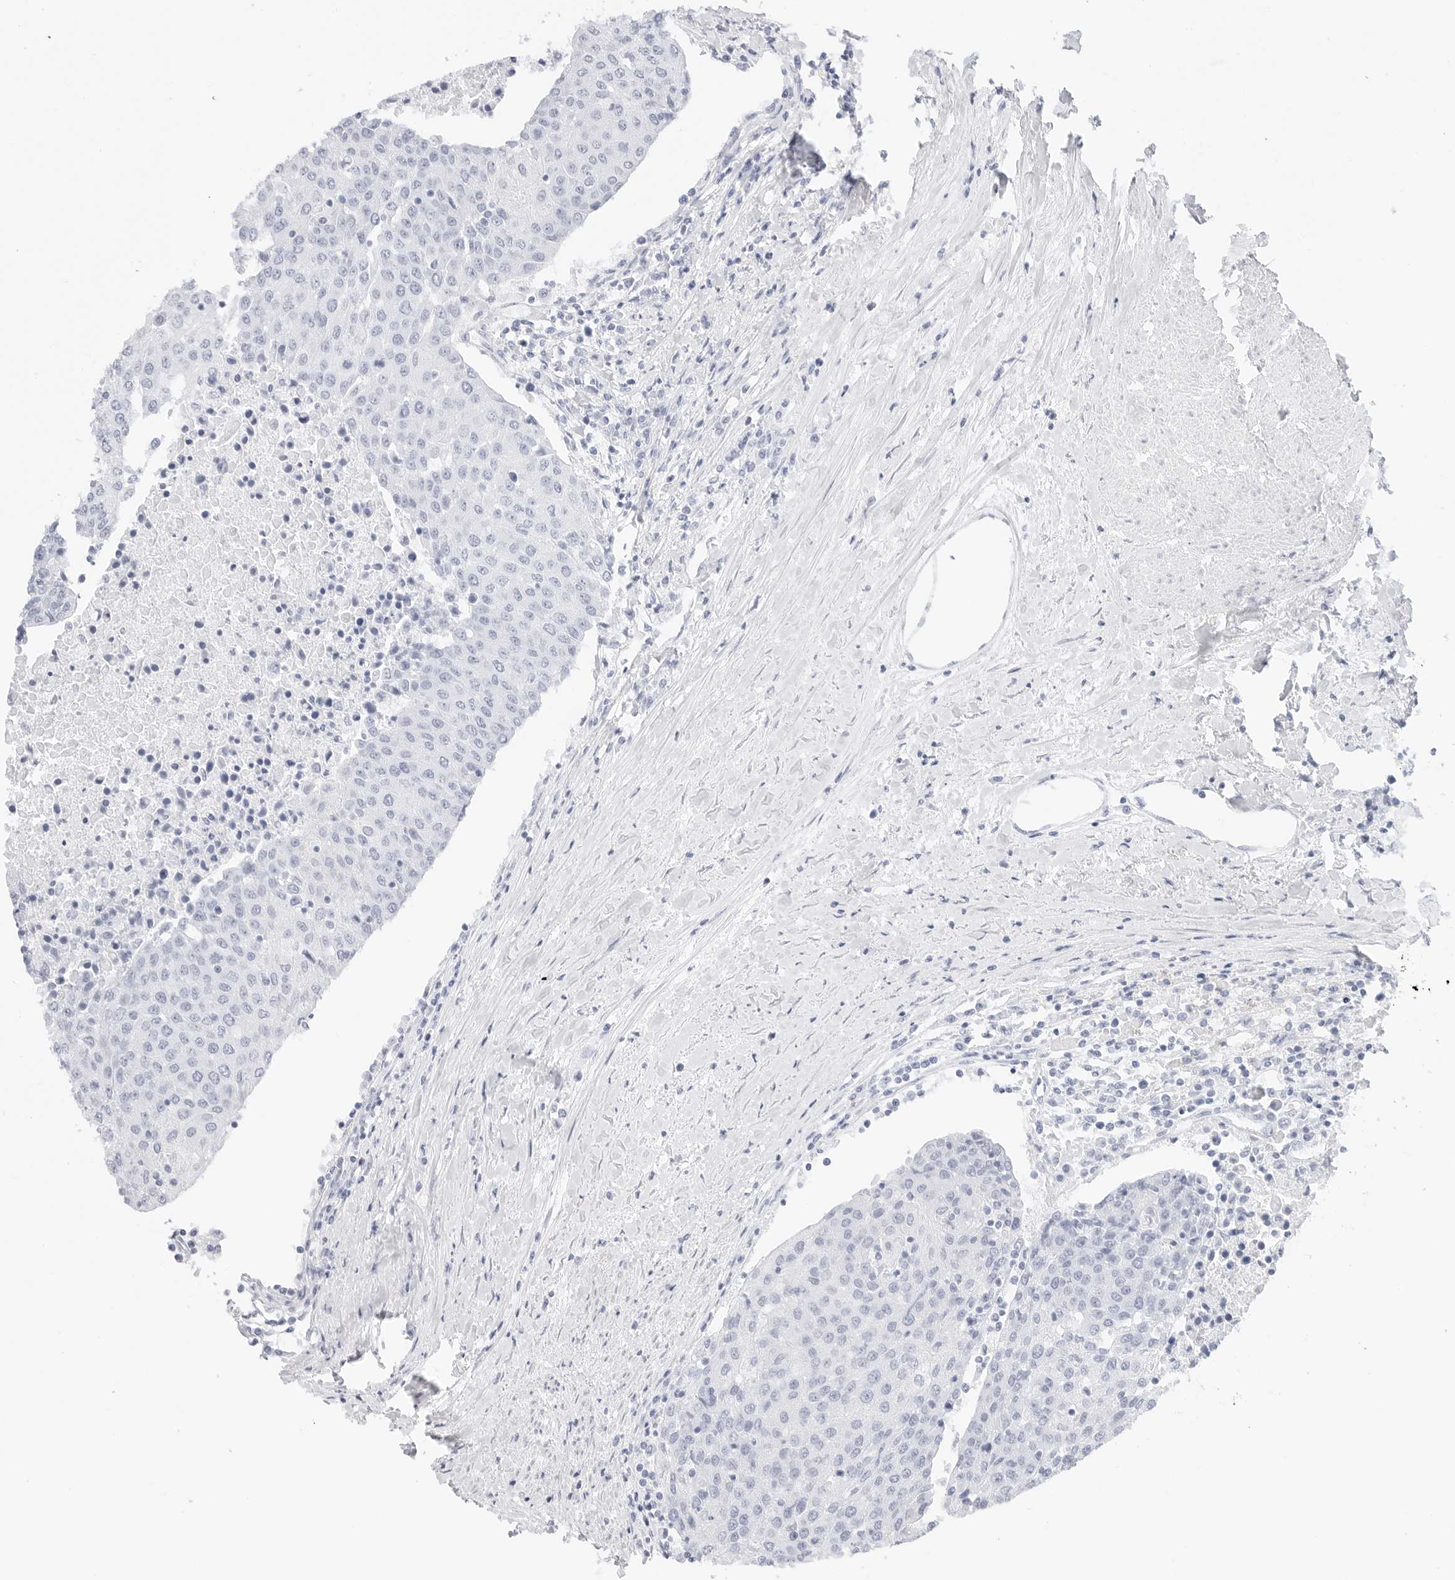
{"staining": {"intensity": "negative", "quantity": "none", "location": "none"}, "tissue": "urothelial cancer", "cell_type": "Tumor cells", "image_type": "cancer", "snomed": [{"axis": "morphology", "description": "Urothelial carcinoma, High grade"}, {"axis": "topography", "description": "Urinary bladder"}], "caption": "DAB immunohistochemical staining of urothelial carcinoma (high-grade) reveals no significant staining in tumor cells.", "gene": "TFF2", "patient": {"sex": "female", "age": 85}}